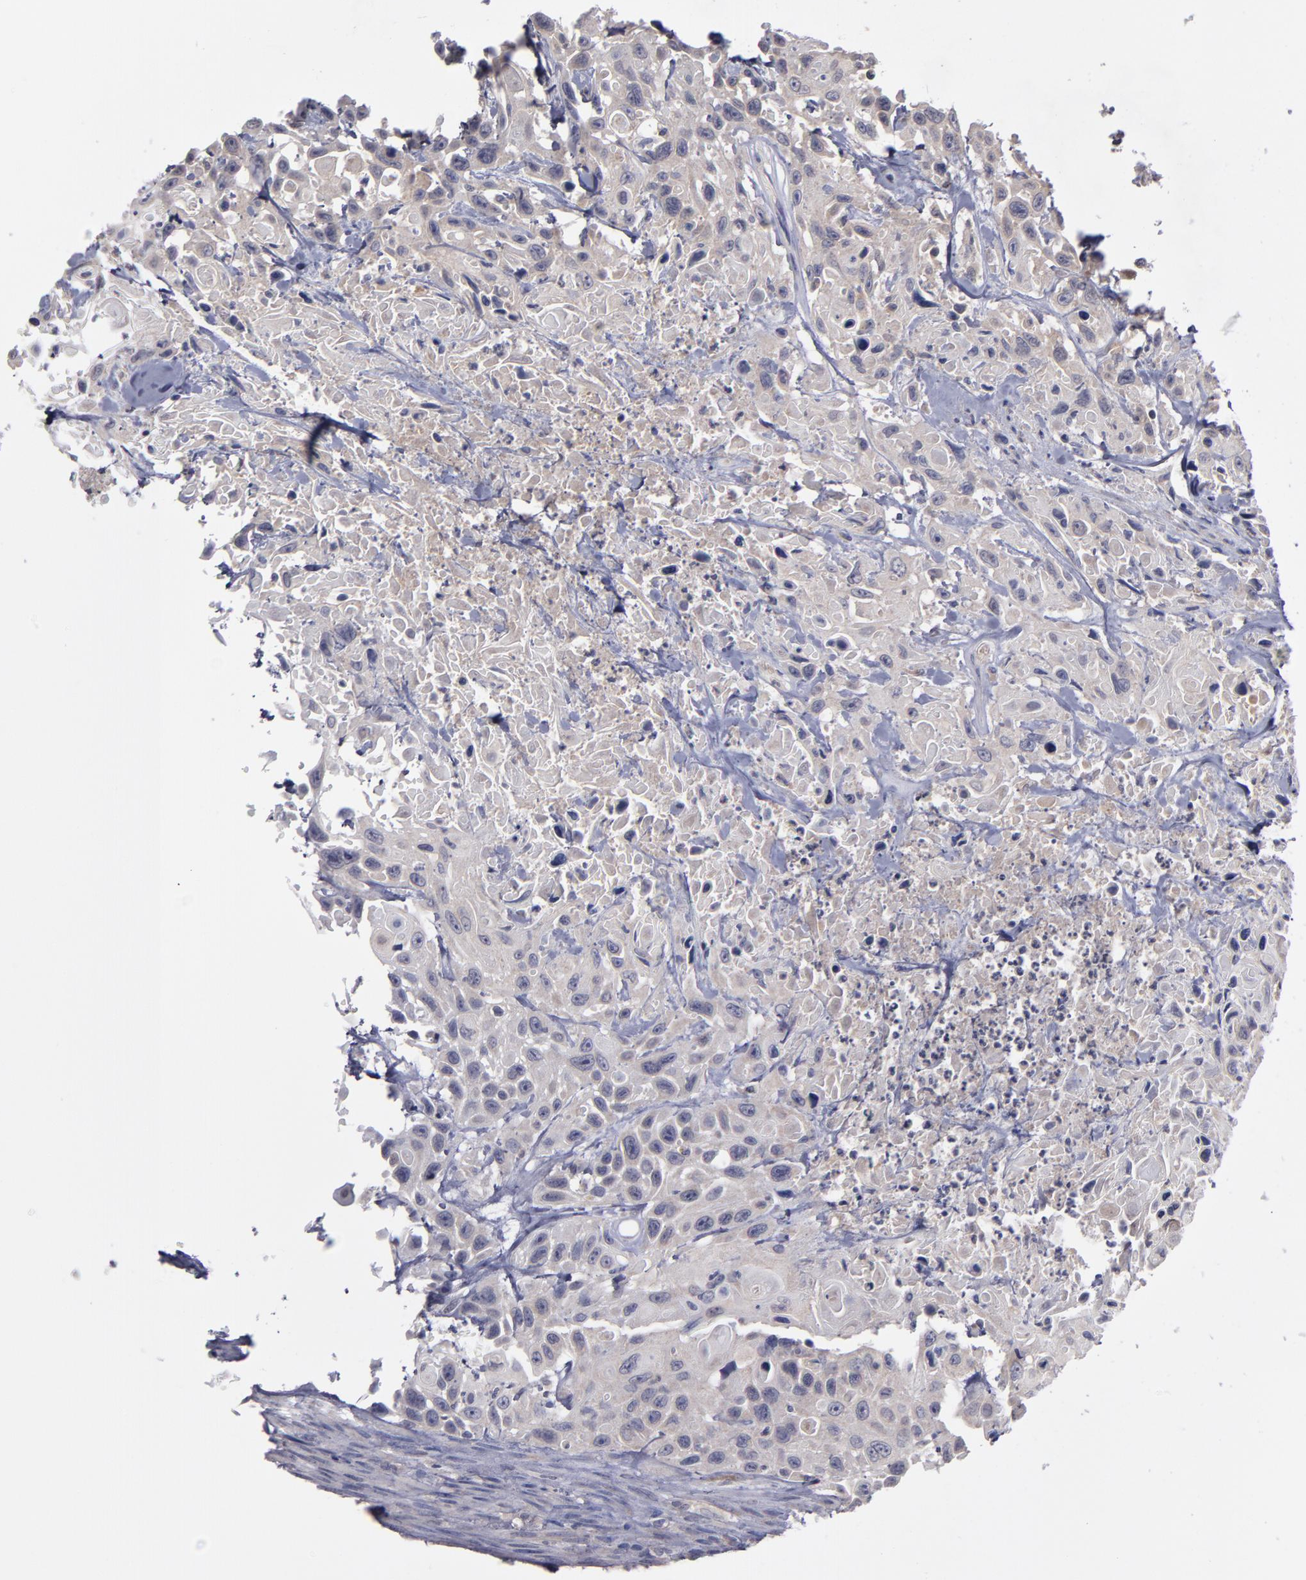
{"staining": {"intensity": "weak", "quantity": ">75%", "location": "cytoplasmic/membranous"}, "tissue": "urothelial cancer", "cell_type": "Tumor cells", "image_type": "cancer", "snomed": [{"axis": "morphology", "description": "Urothelial carcinoma, High grade"}, {"axis": "topography", "description": "Urinary bladder"}], "caption": "Urothelial cancer stained with a protein marker displays weak staining in tumor cells.", "gene": "MMP11", "patient": {"sex": "female", "age": 84}}